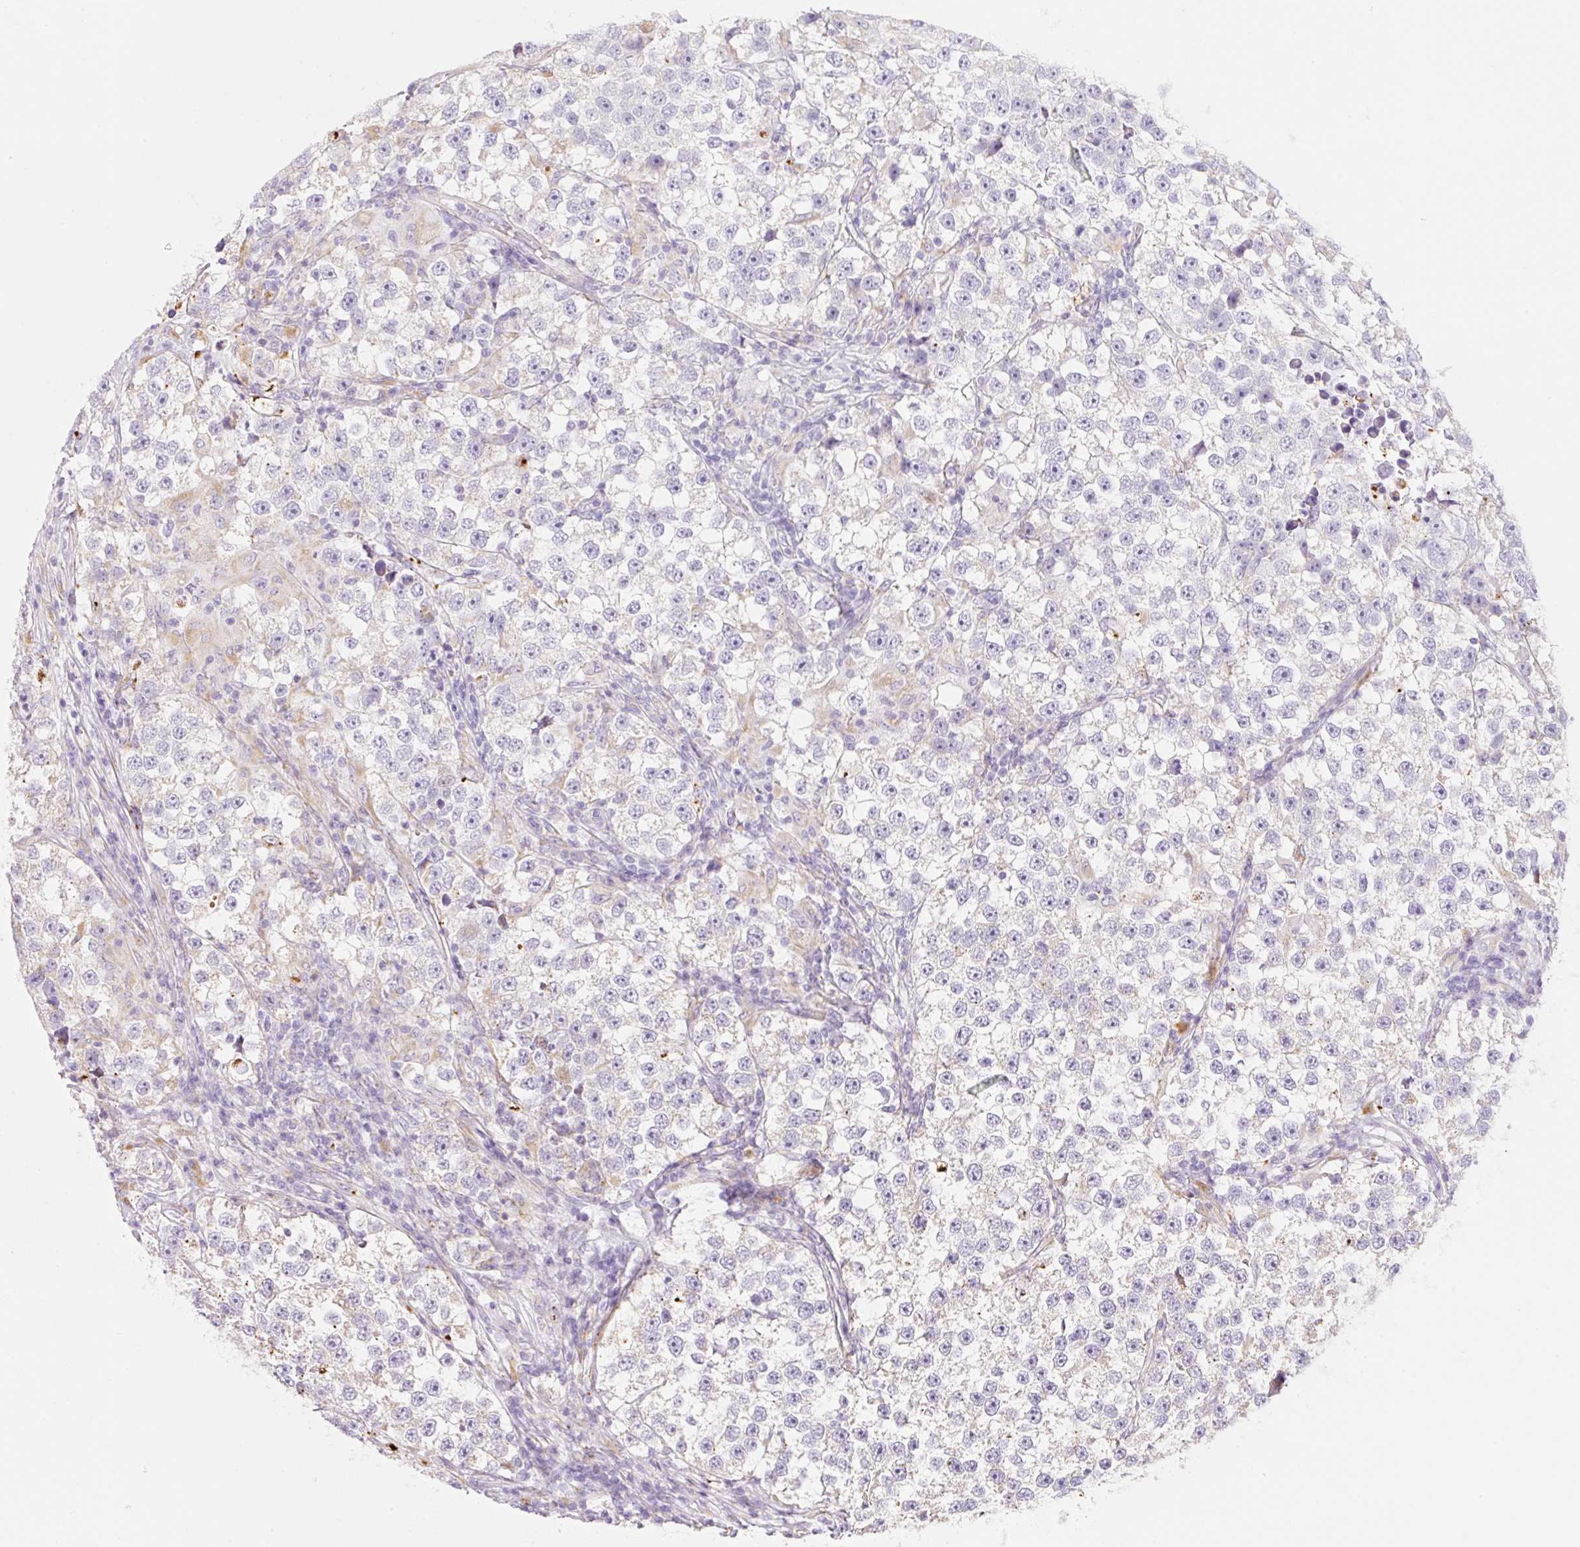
{"staining": {"intensity": "negative", "quantity": "none", "location": "none"}, "tissue": "testis cancer", "cell_type": "Tumor cells", "image_type": "cancer", "snomed": [{"axis": "morphology", "description": "Seminoma, NOS"}, {"axis": "topography", "description": "Testis"}], "caption": "Photomicrograph shows no significant protein positivity in tumor cells of testis cancer (seminoma).", "gene": "CLEC3A", "patient": {"sex": "male", "age": 46}}